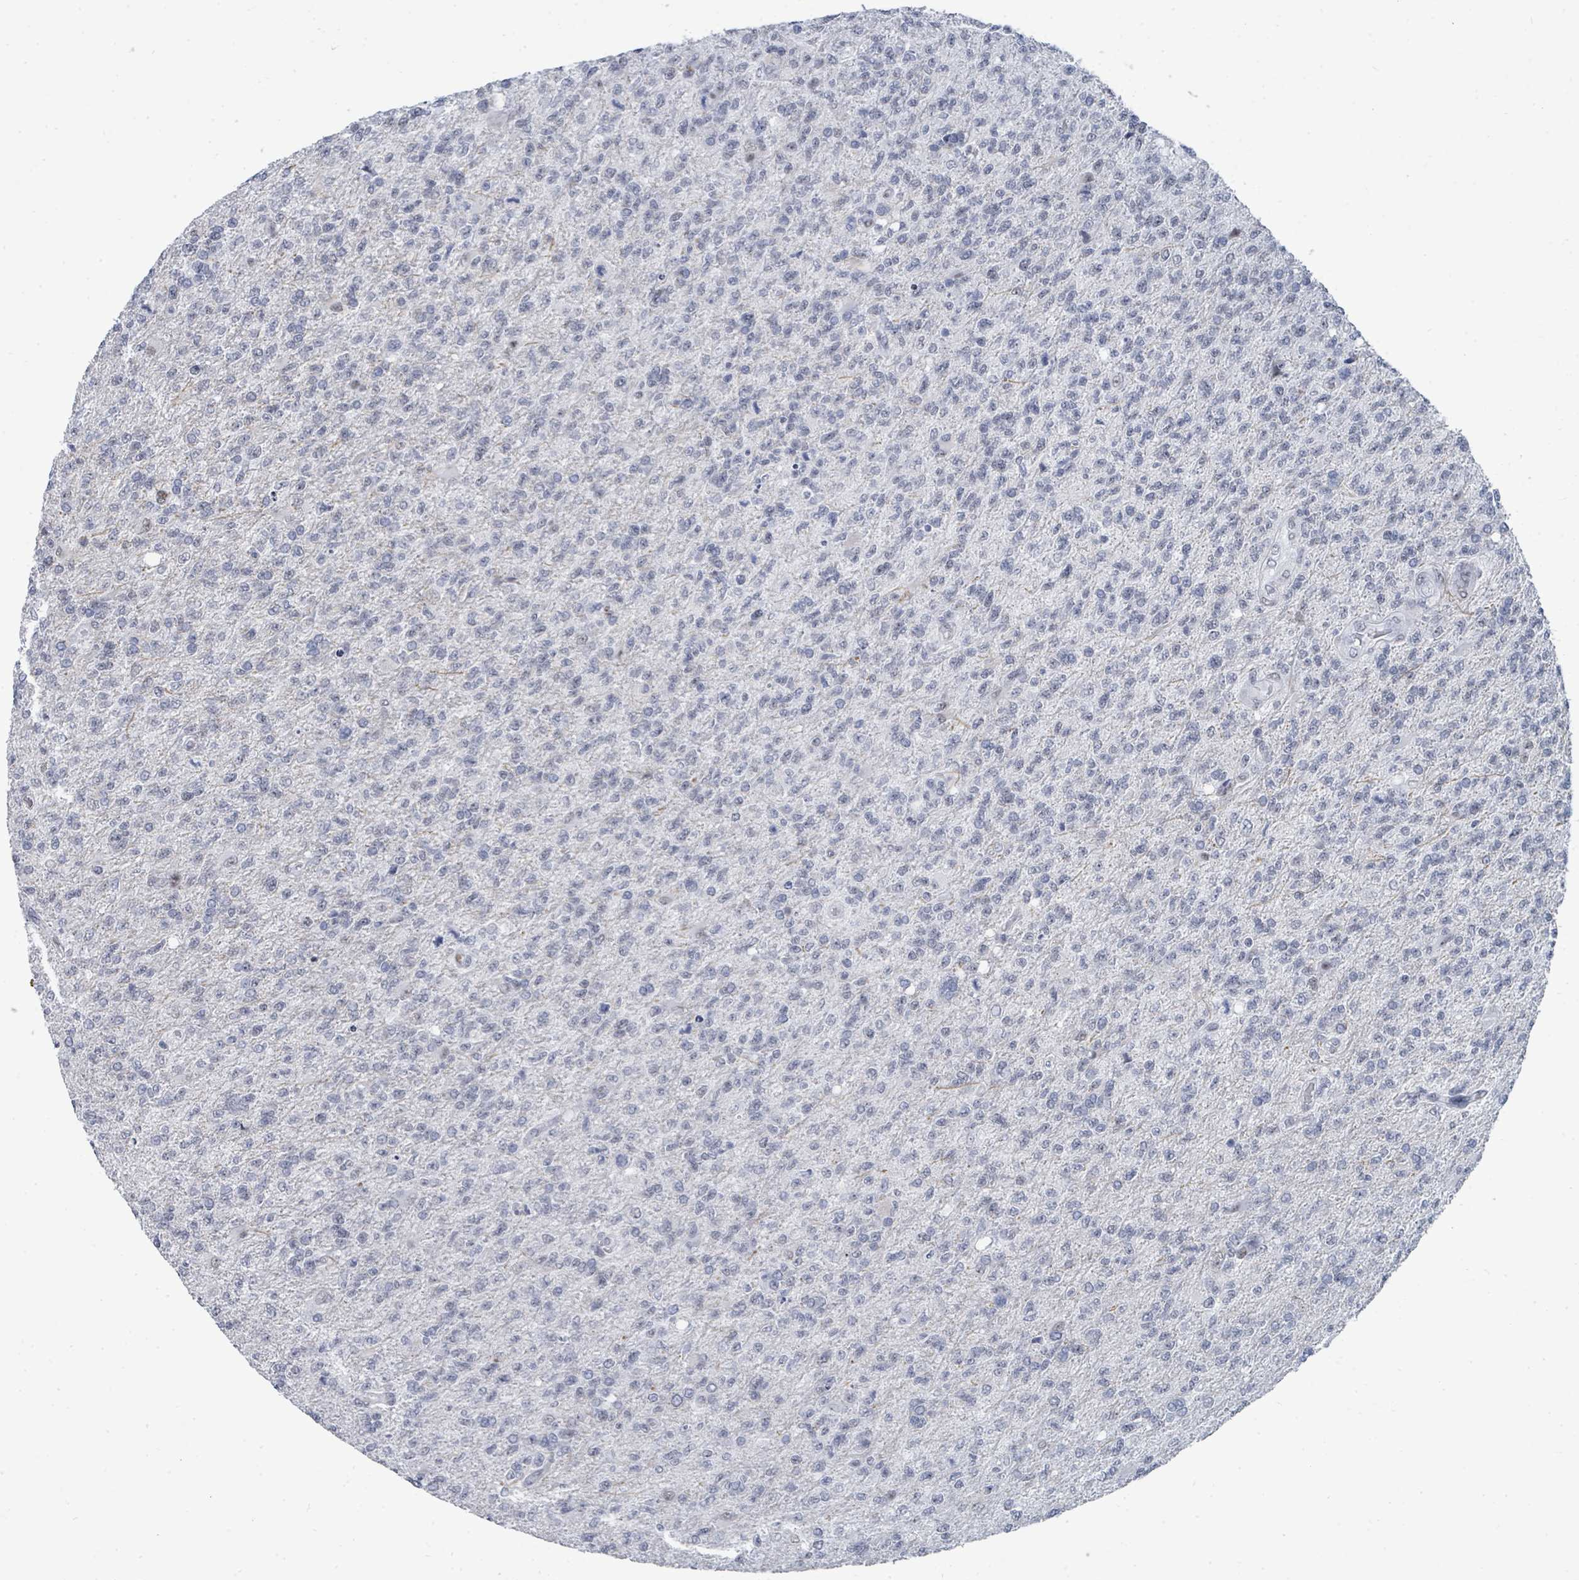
{"staining": {"intensity": "negative", "quantity": "none", "location": "none"}, "tissue": "glioma", "cell_type": "Tumor cells", "image_type": "cancer", "snomed": [{"axis": "morphology", "description": "Glioma, malignant, High grade"}, {"axis": "topography", "description": "Brain"}], "caption": "High power microscopy image of an immunohistochemistry (IHC) image of high-grade glioma (malignant), revealing no significant staining in tumor cells.", "gene": "CT45A5", "patient": {"sex": "male", "age": 56}}